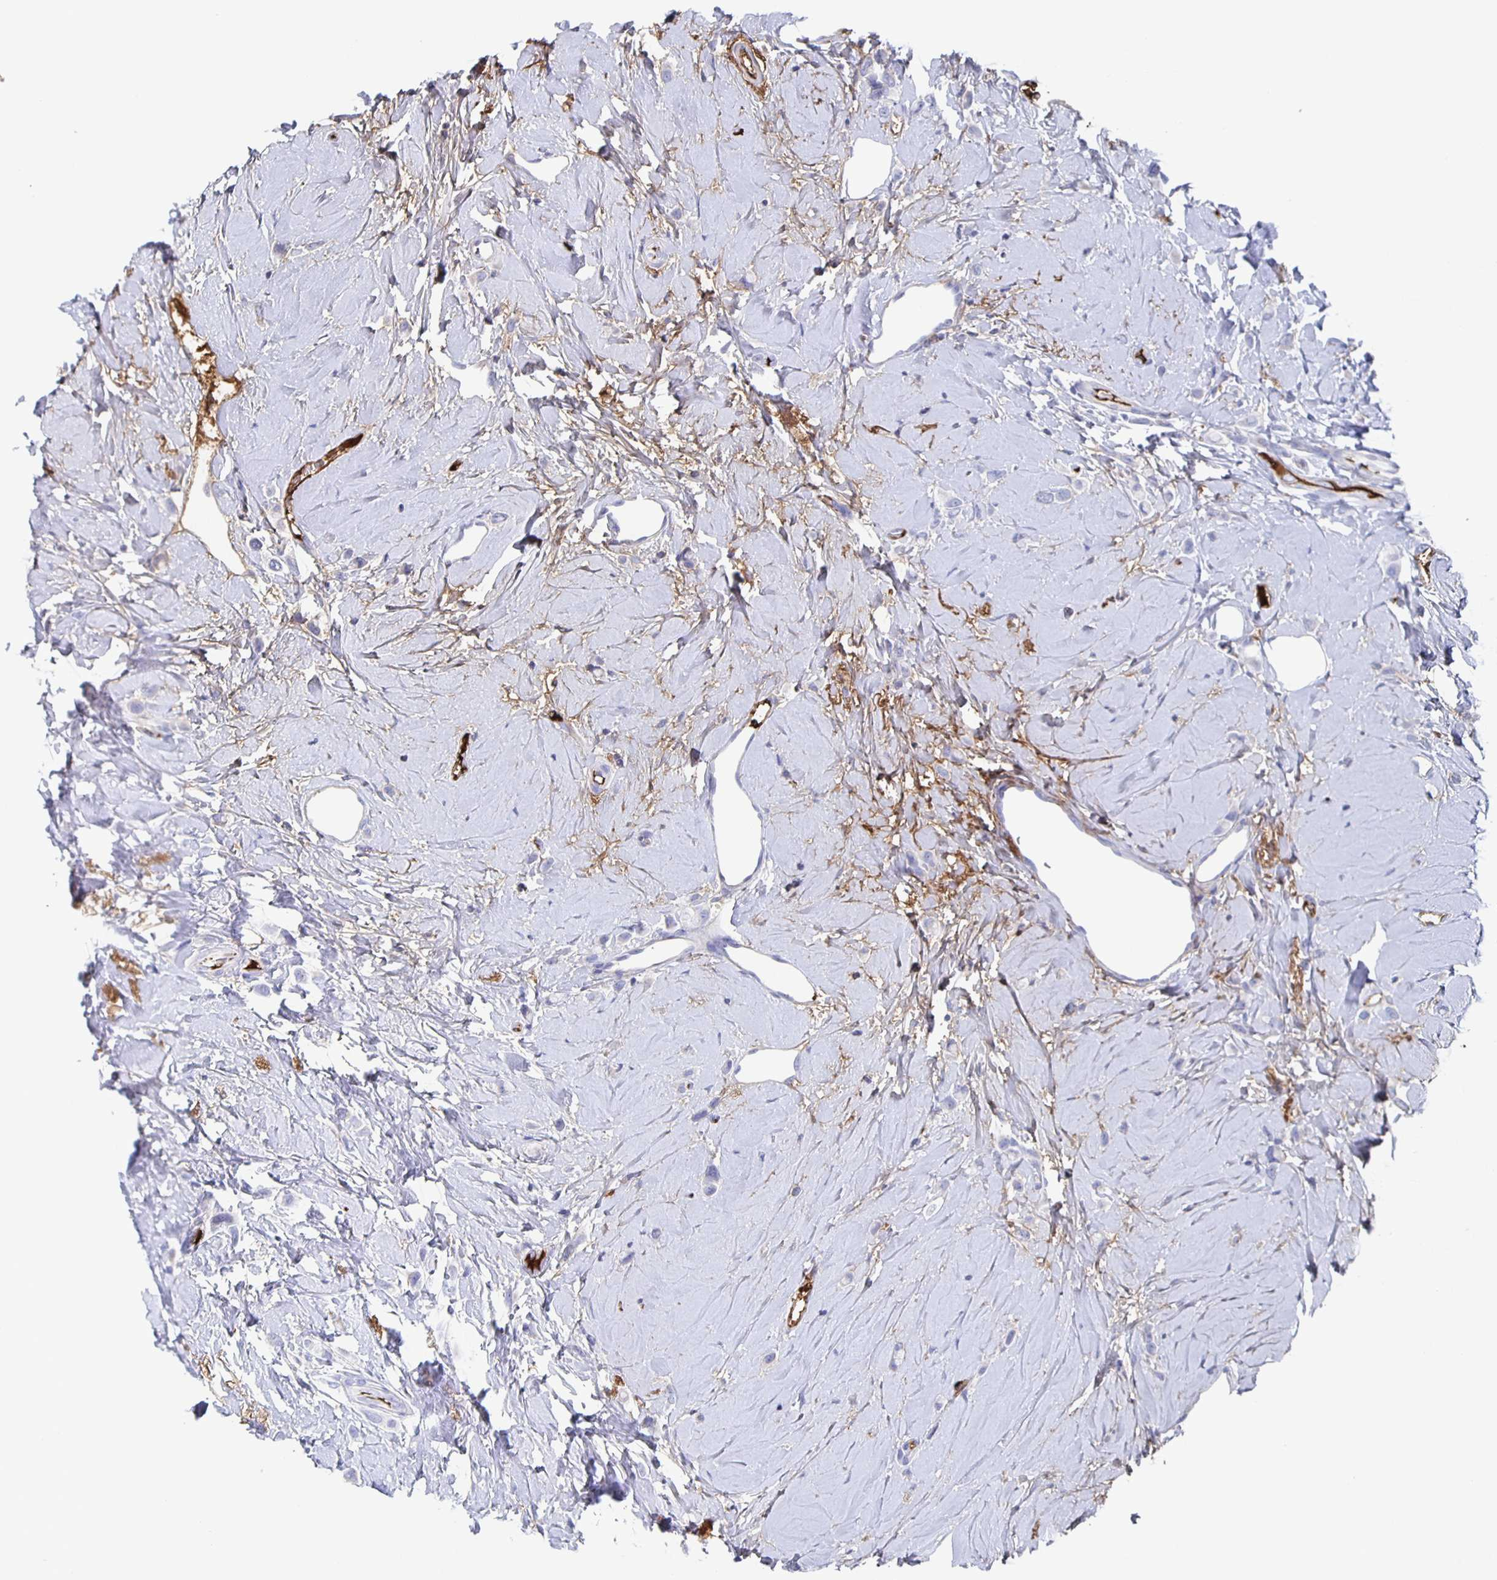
{"staining": {"intensity": "negative", "quantity": "none", "location": "none"}, "tissue": "breast cancer", "cell_type": "Tumor cells", "image_type": "cancer", "snomed": [{"axis": "morphology", "description": "Lobular carcinoma"}, {"axis": "topography", "description": "Breast"}], "caption": "Immunohistochemistry (IHC) of human breast lobular carcinoma displays no expression in tumor cells. (DAB immunohistochemistry (IHC) visualized using brightfield microscopy, high magnification).", "gene": "FGA", "patient": {"sex": "female", "age": 66}}